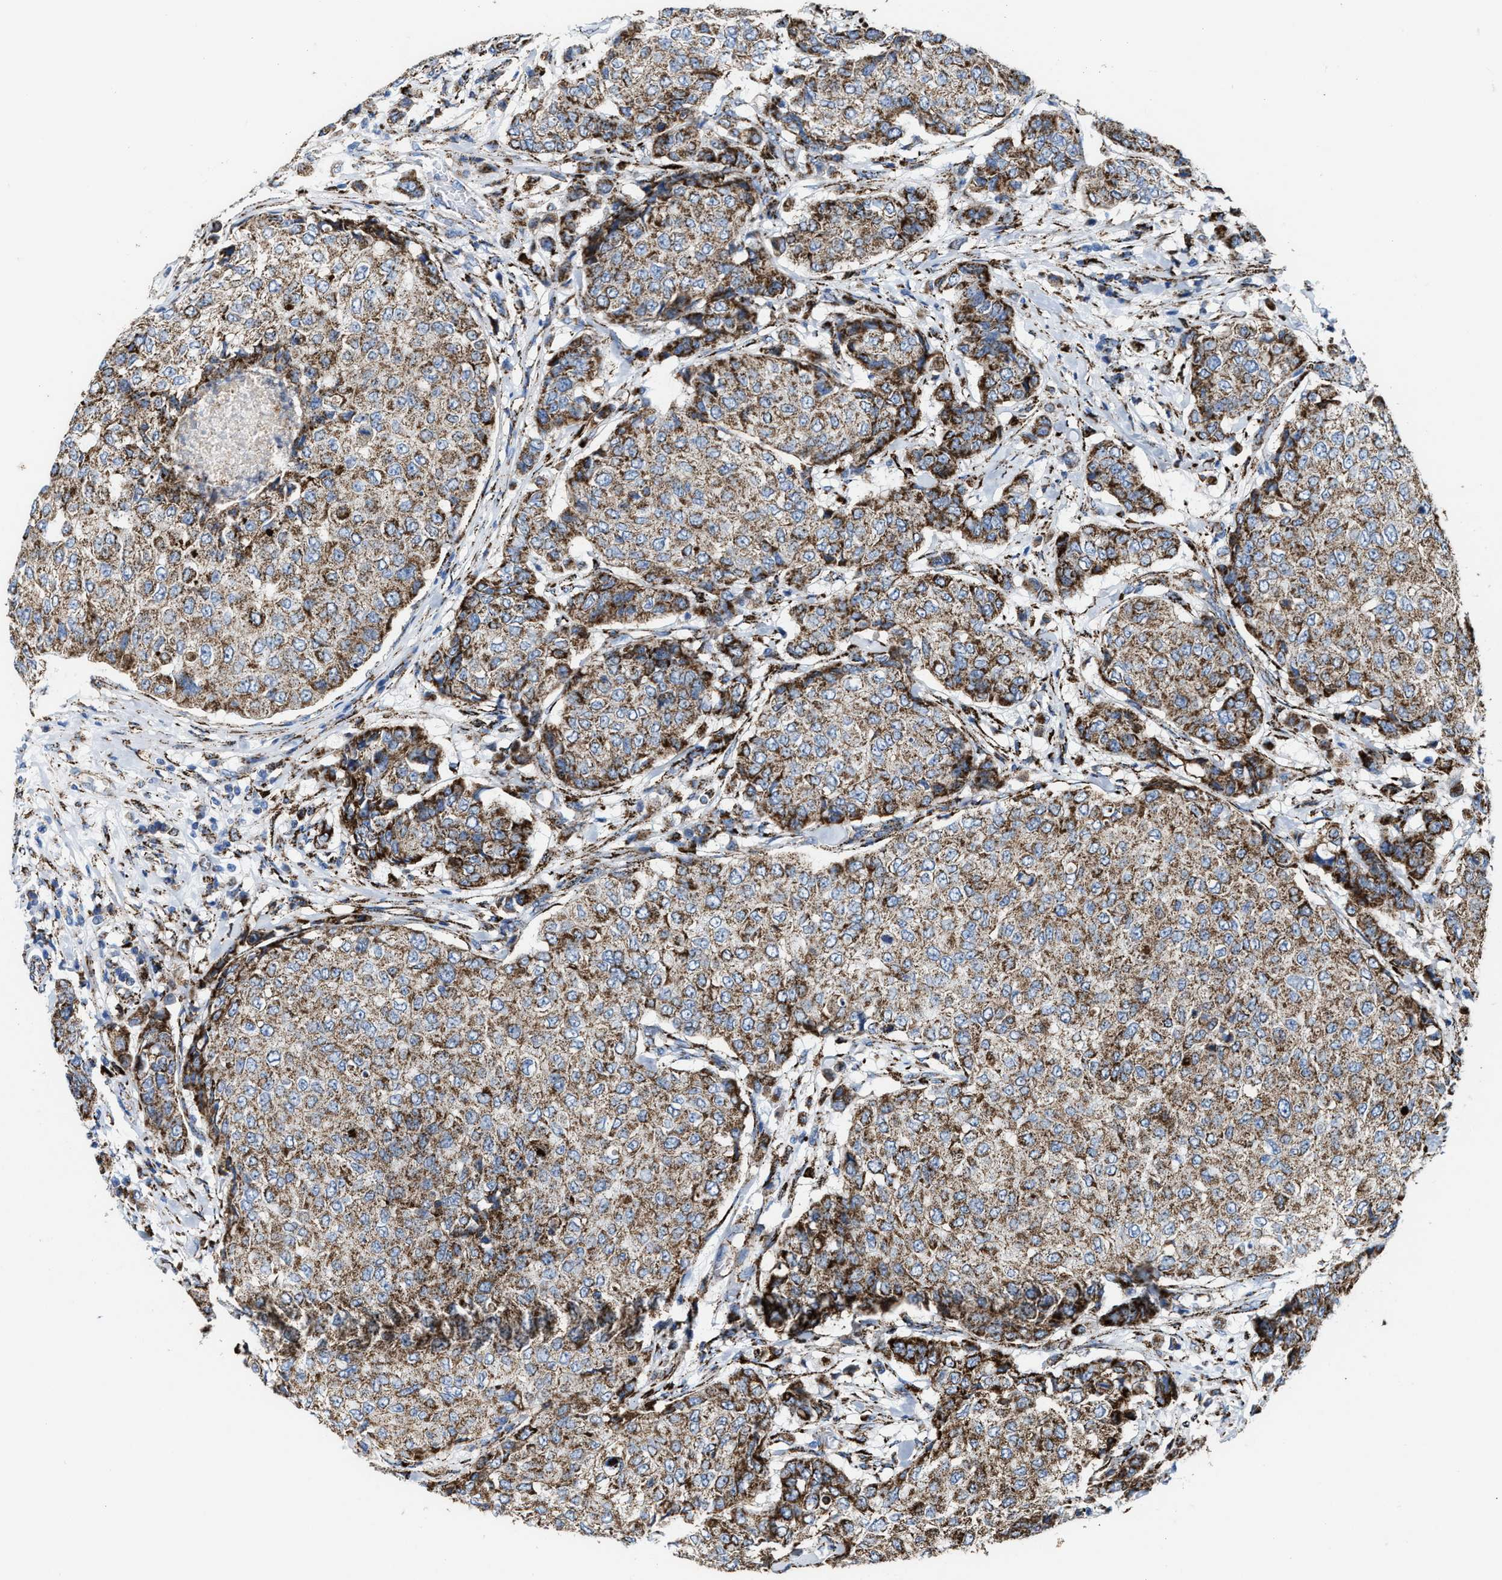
{"staining": {"intensity": "strong", "quantity": ">75%", "location": "cytoplasmic/membranous"}, "tissue": "breast cancer", "cell_type": "Tumor cells", "image_type": "cancer", "snomed": [{"axis": "morphology", "description": "Duct carcinoma"}, {"axis": "topography", "description": "Breast"}], "caption": "Invasive ductal carcinoma (breast) tissue exhibits strong cytoplasmic/membranous expression in approximately >75% of tumor cells", "gene": "ALDH1B1", "patient": {"sex": "female", "age": 27}}